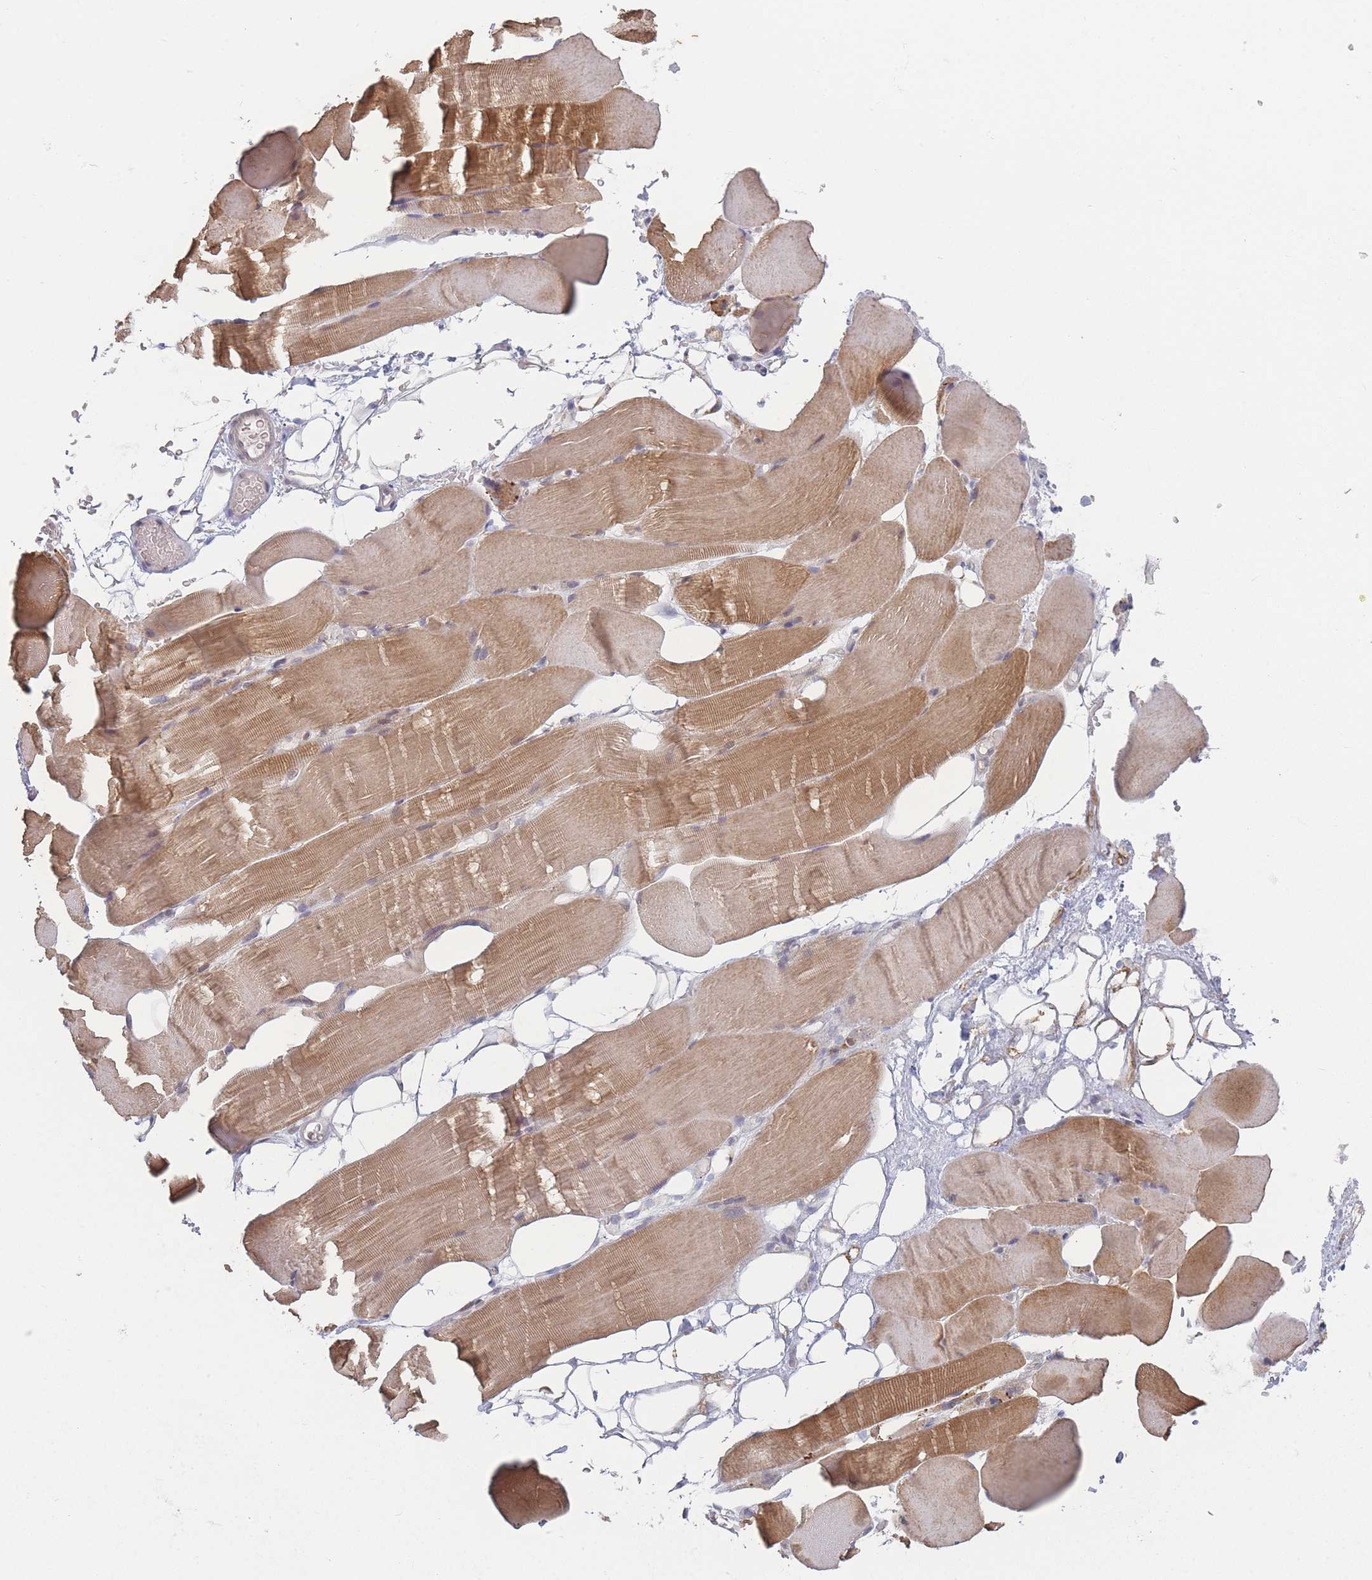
{"staining": {"intensity": "moderate", "quantity": "25%-75%", "location": "cytoplasmic/membranous"}, "tissue": "skeletal muscle", "cell_type": "Myocytes", "image_type": "normal", "snomed": [{"axis": "morphology", "description": "Normal tissue, NOS"}, {"axis": "topography", "description": "Skeletal muscle"}, {"axis": "topography", "description": "Parathyroid gland"}], "caption": "Myocytes demonstrate medium levels of moderate cytoplasmic/membranous expression in approximately 25%-75% of cells in unremarkable skeletal muscle. Immunohistochemistry stains the protein of interest in brown and the nuclei are stained blue.", "gene": "ANKRD10", "patient": {"sex": "female", "age": 37}}